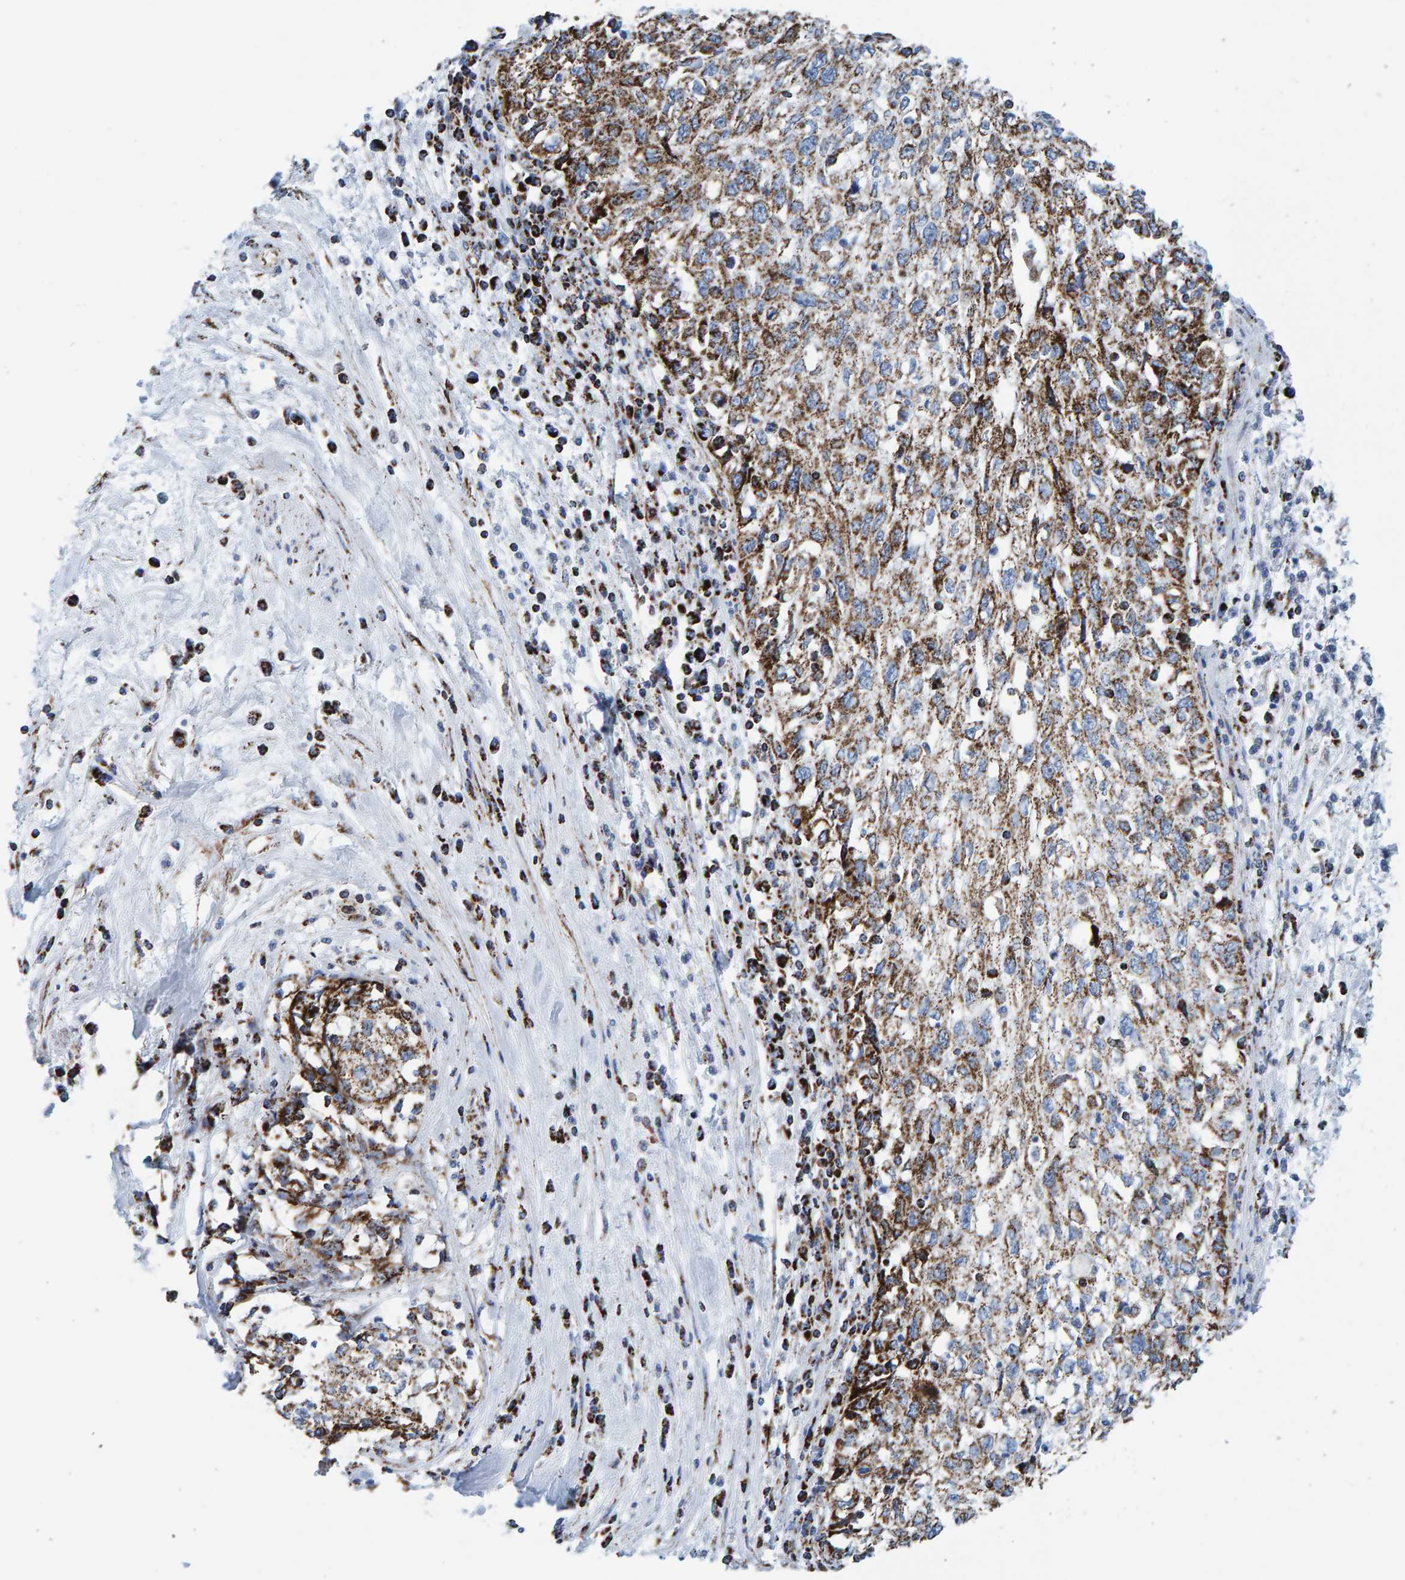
{"staining": {"intensity": "moderate", "quantity": ">75%", "location": "cytoplasmic/membranous"}, "tissue": "cervical cancer", "cell_type": "Tumor cells", "image_type": "cancer", "snomed": [{"axis": "morphology", "description": "Squamous cell carcinoma, NOS"}, {"axis": "topography", "description": "Cervix"}], "caption": "Immunohistochemistry (IHC) image of human cervical squamous cell carcinoma stained for a protein (brown), which demonstrates medium levels of moderate cytoplasmic/membranous staining in about >75% of tumor cells.", "gene": "ENSG00000262660", "patient": {"sex": "female", "age": 57}}